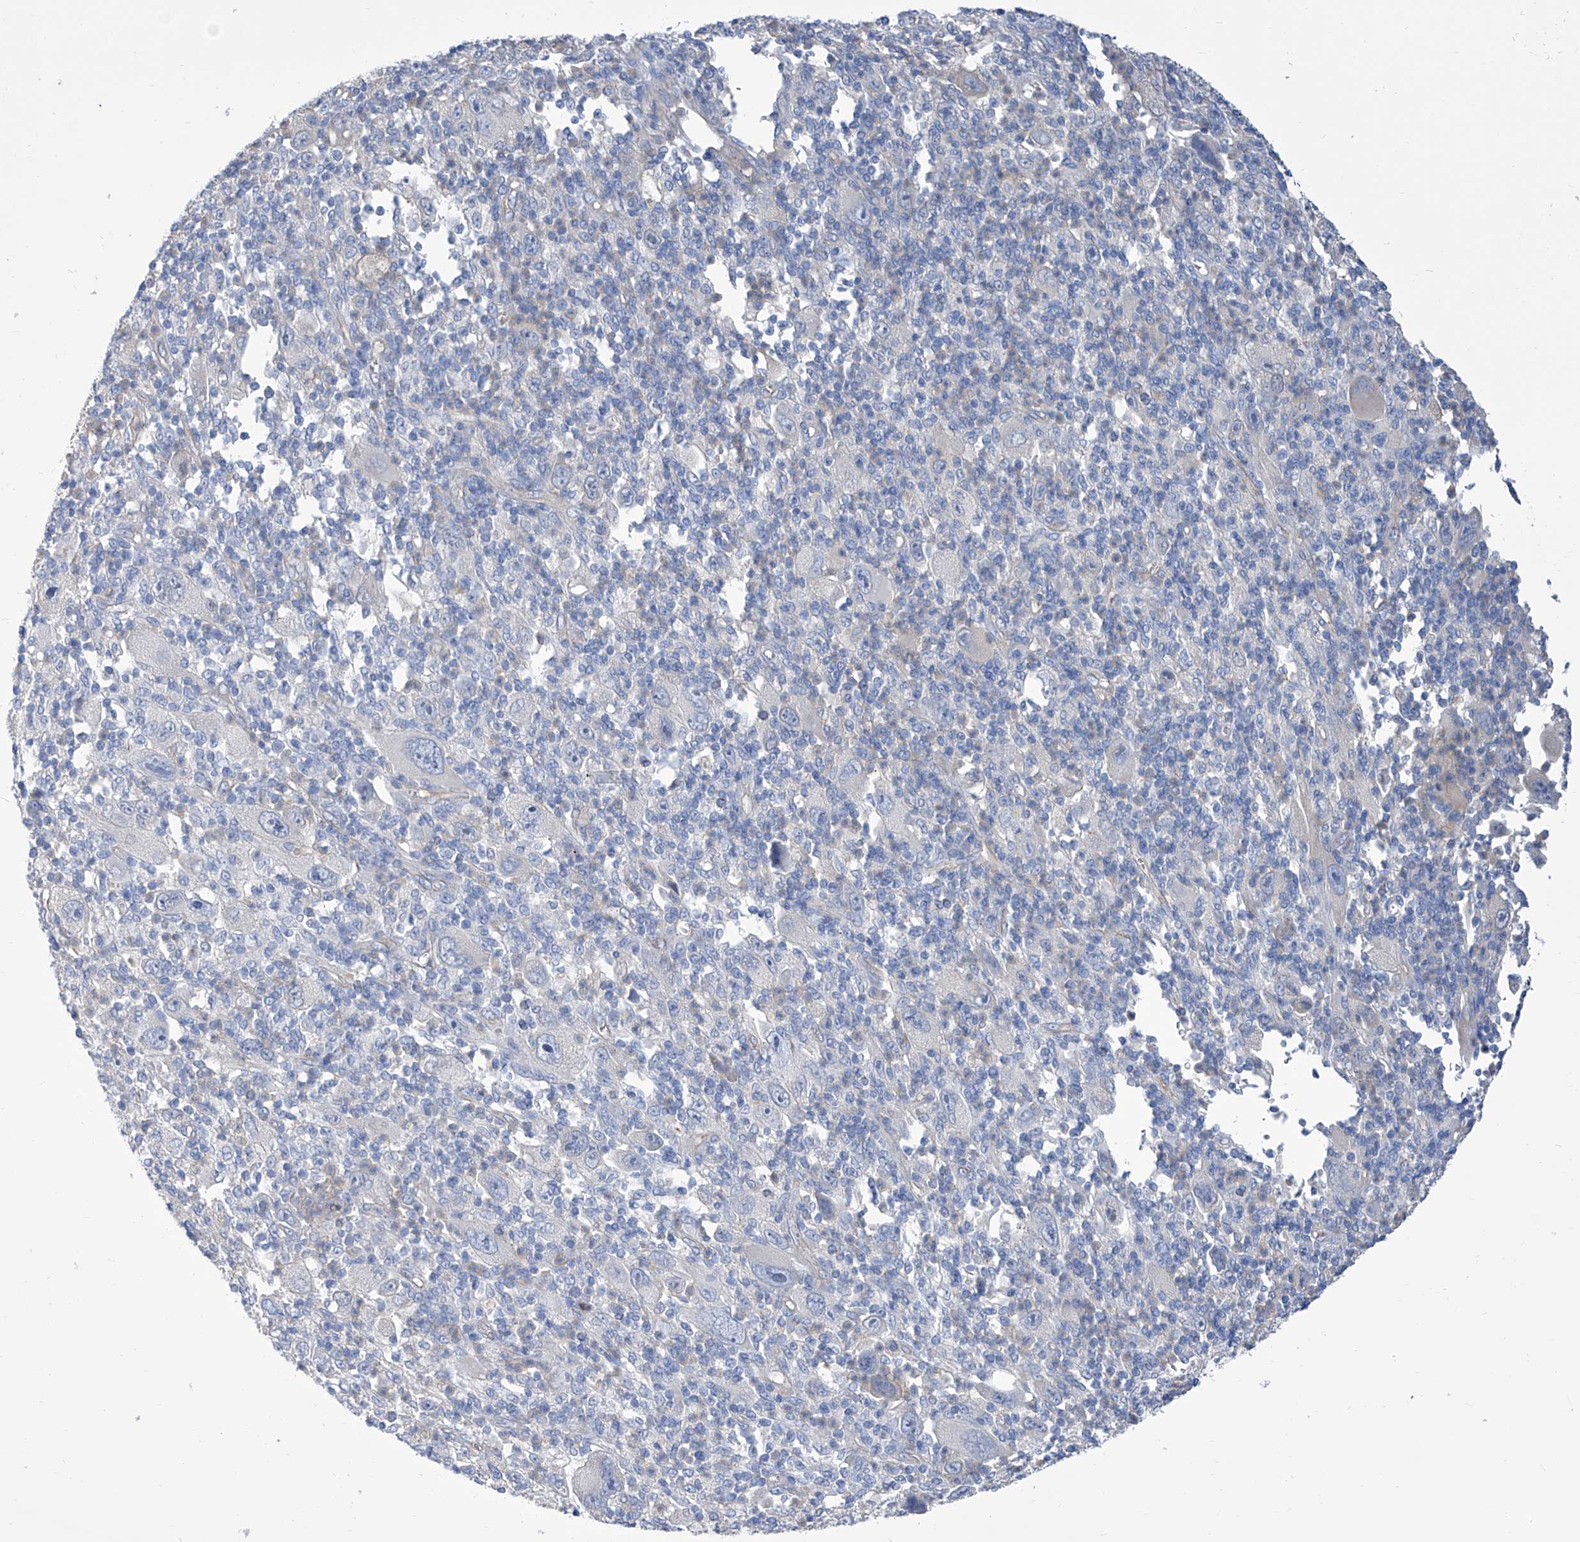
{"staining": {"intensity": "negative", "quantity": "none", "location": "none"}, "tissue": "melanoma", "cell_type": "Tumor cells", "image_type": "cancer", "snomed": [{"axis": "morphology", "description": "Malignant melanoma, Metastatic site"}, {"axis": "topography", "description": "Skin"}], "caption": "This is an immunohistochemistry (IHC) micrograph of human malignant melanoma (metastatic site). There is no staining in tumor cells.", "gene": "SMS", "patient": {"sex": "female", "age": 56}}